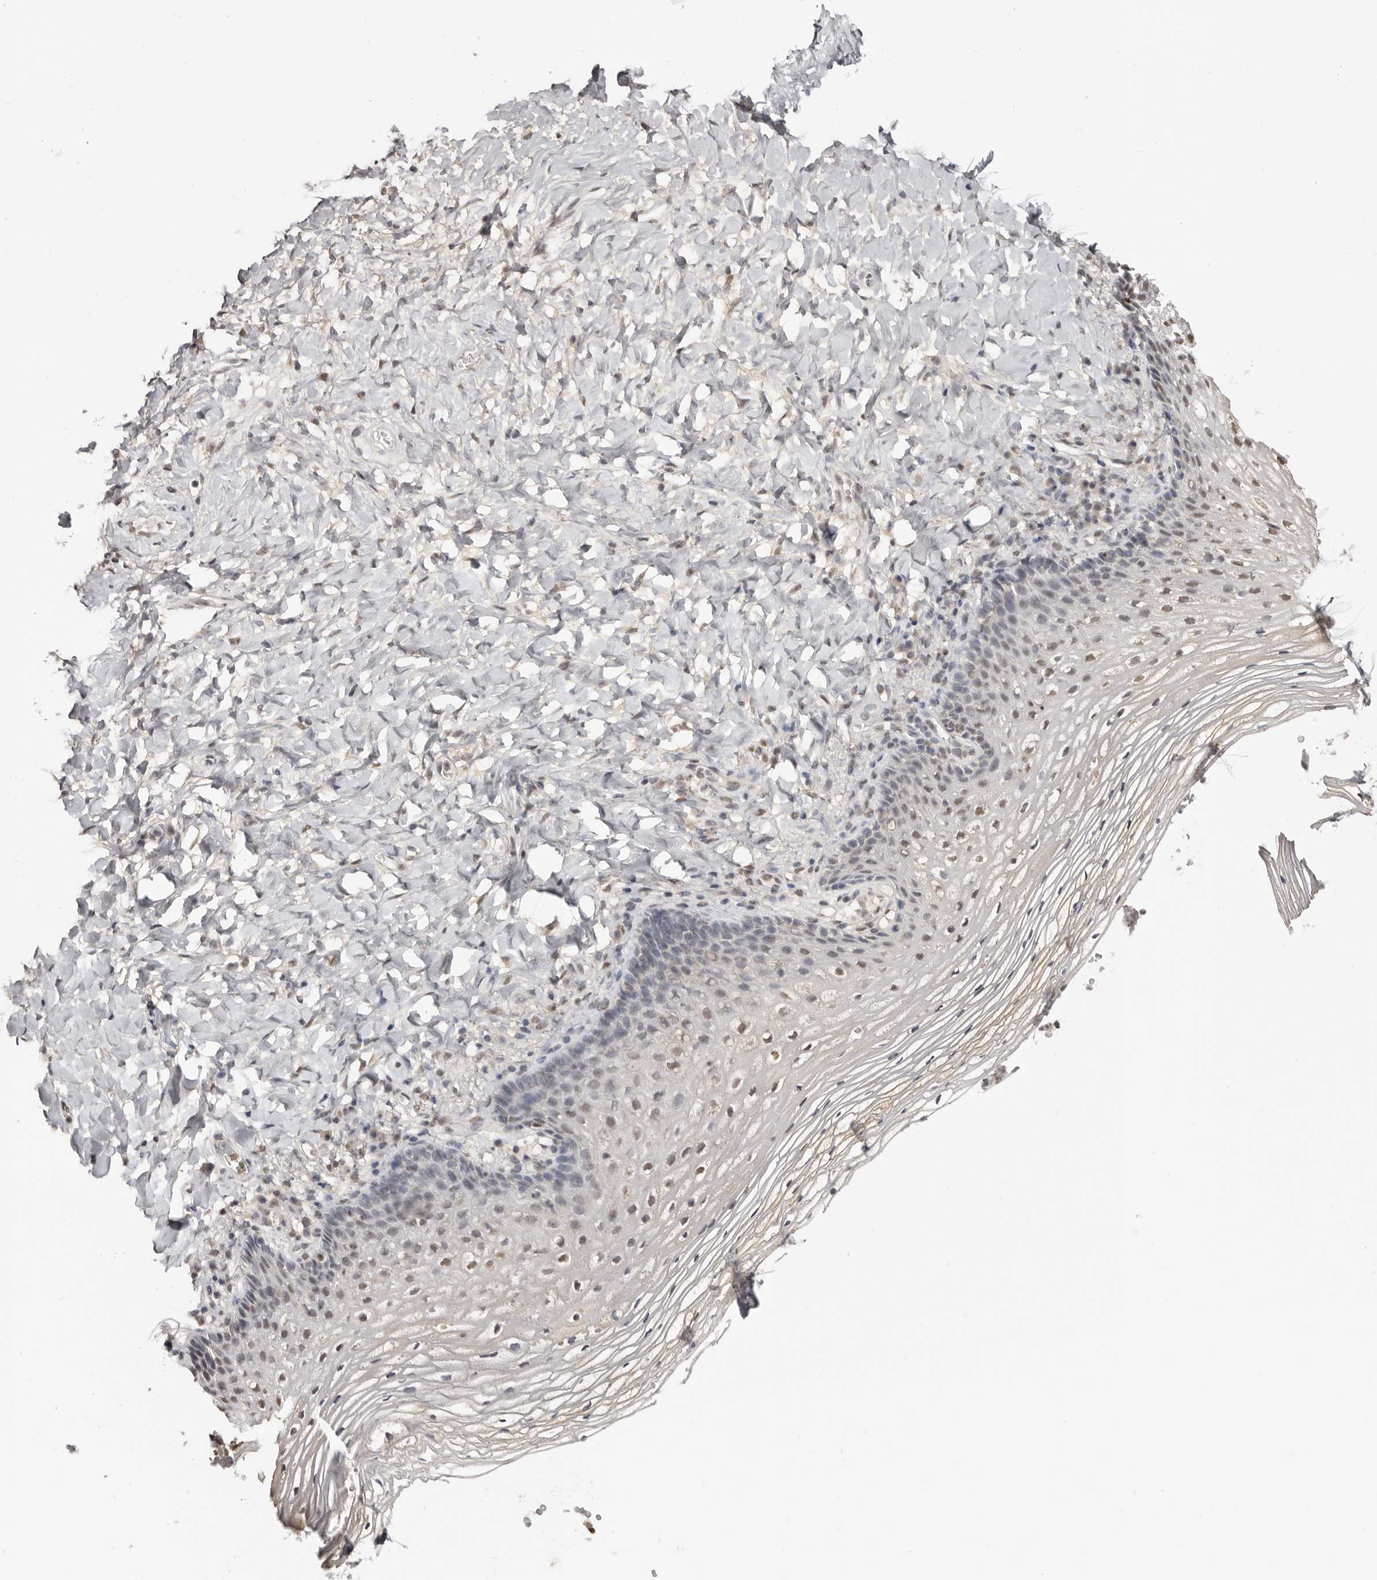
{"staining": {"intensity": "moderate", "quantity": "25%-75%", "location": "nuclear"}, "tissue": "vagina", "cell_type": "Squamous epithelial cells", "image_type": "normal", "snomed": [{"axis": "morphology", "description": "Normal tissue, NOS"}, {"axis": "topography", "description": "Vagina"}], "caption": "The histopathology image reveals immunohistochemical staining of benign vagina. There is moderate nuclear positivity is seen in approximately 25%-75% of squamous epithelial cells.", "gene": "SCAF4", "patient": {"sex": "female", "age": 60}}